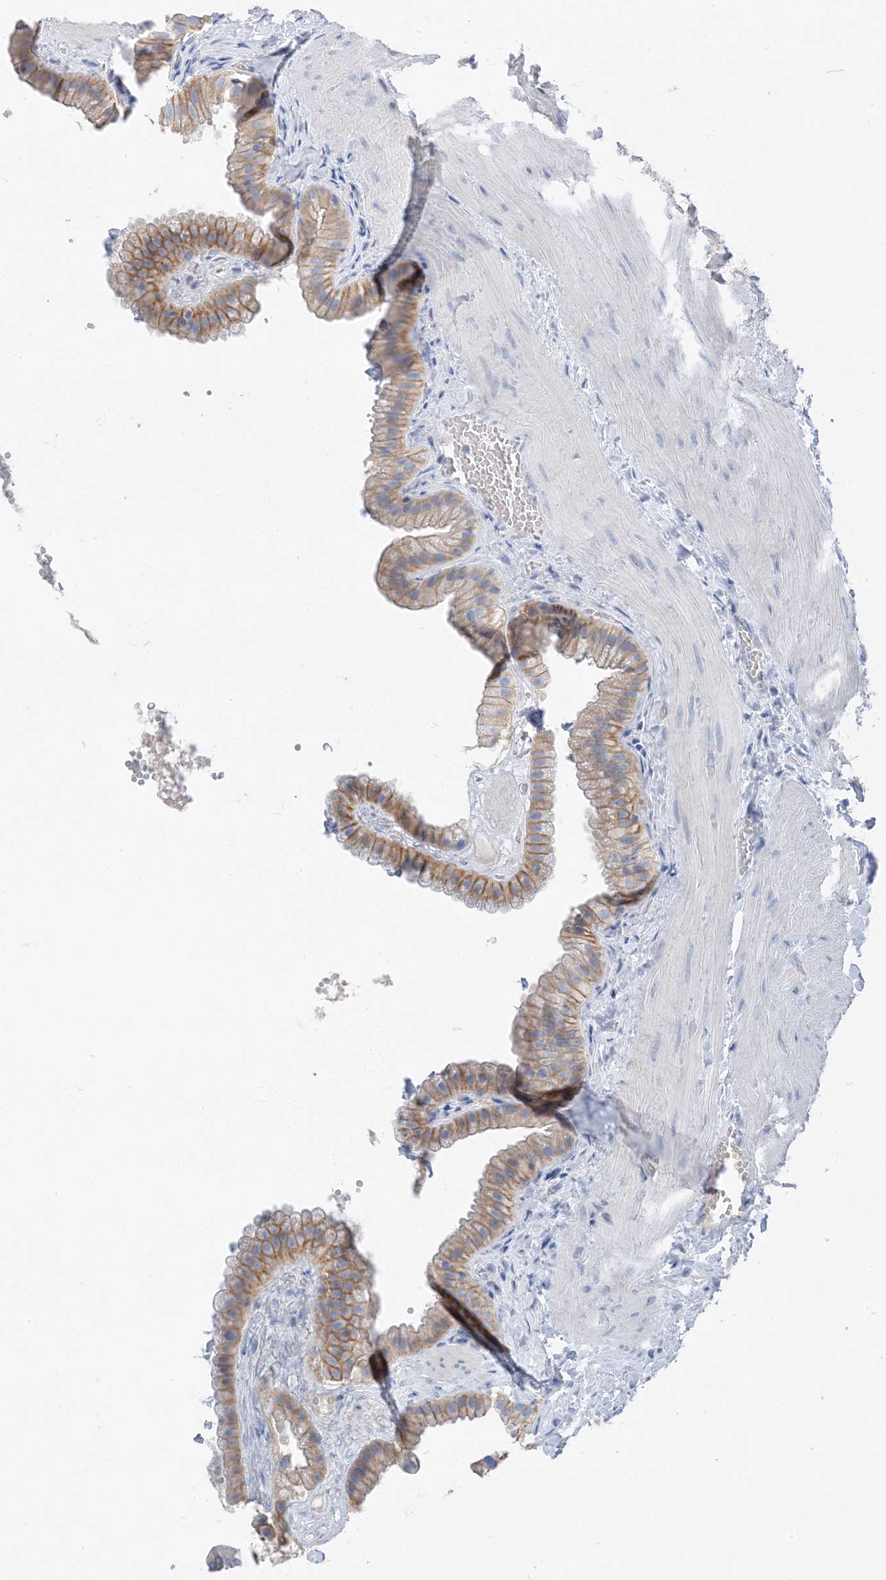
{"staining": {"intensity": "moderate", "quantity": "25%-75%", "location": "cytoplasmic/membranous"}, "tissue": "gallbladder", "cell_type": "Glandular cells", "image_type": "normal", "snomed": [{"axis": "morphology", "description": "Normal tissue, NOS"}, {"axis": "topography", "description": "Gallbladder"}], "caption": "IHC micrograph of unremarkable gallbladder: gallbladder stained using IHC exhibits medium levels of moderate protein expression localized specifically in the cytoplasmic/membranous of glandular cells, appearing as a cytoplasmic/membranous brown color.", "gene": "NCOA7", "patient": {"sex": "male", "age": 55}}